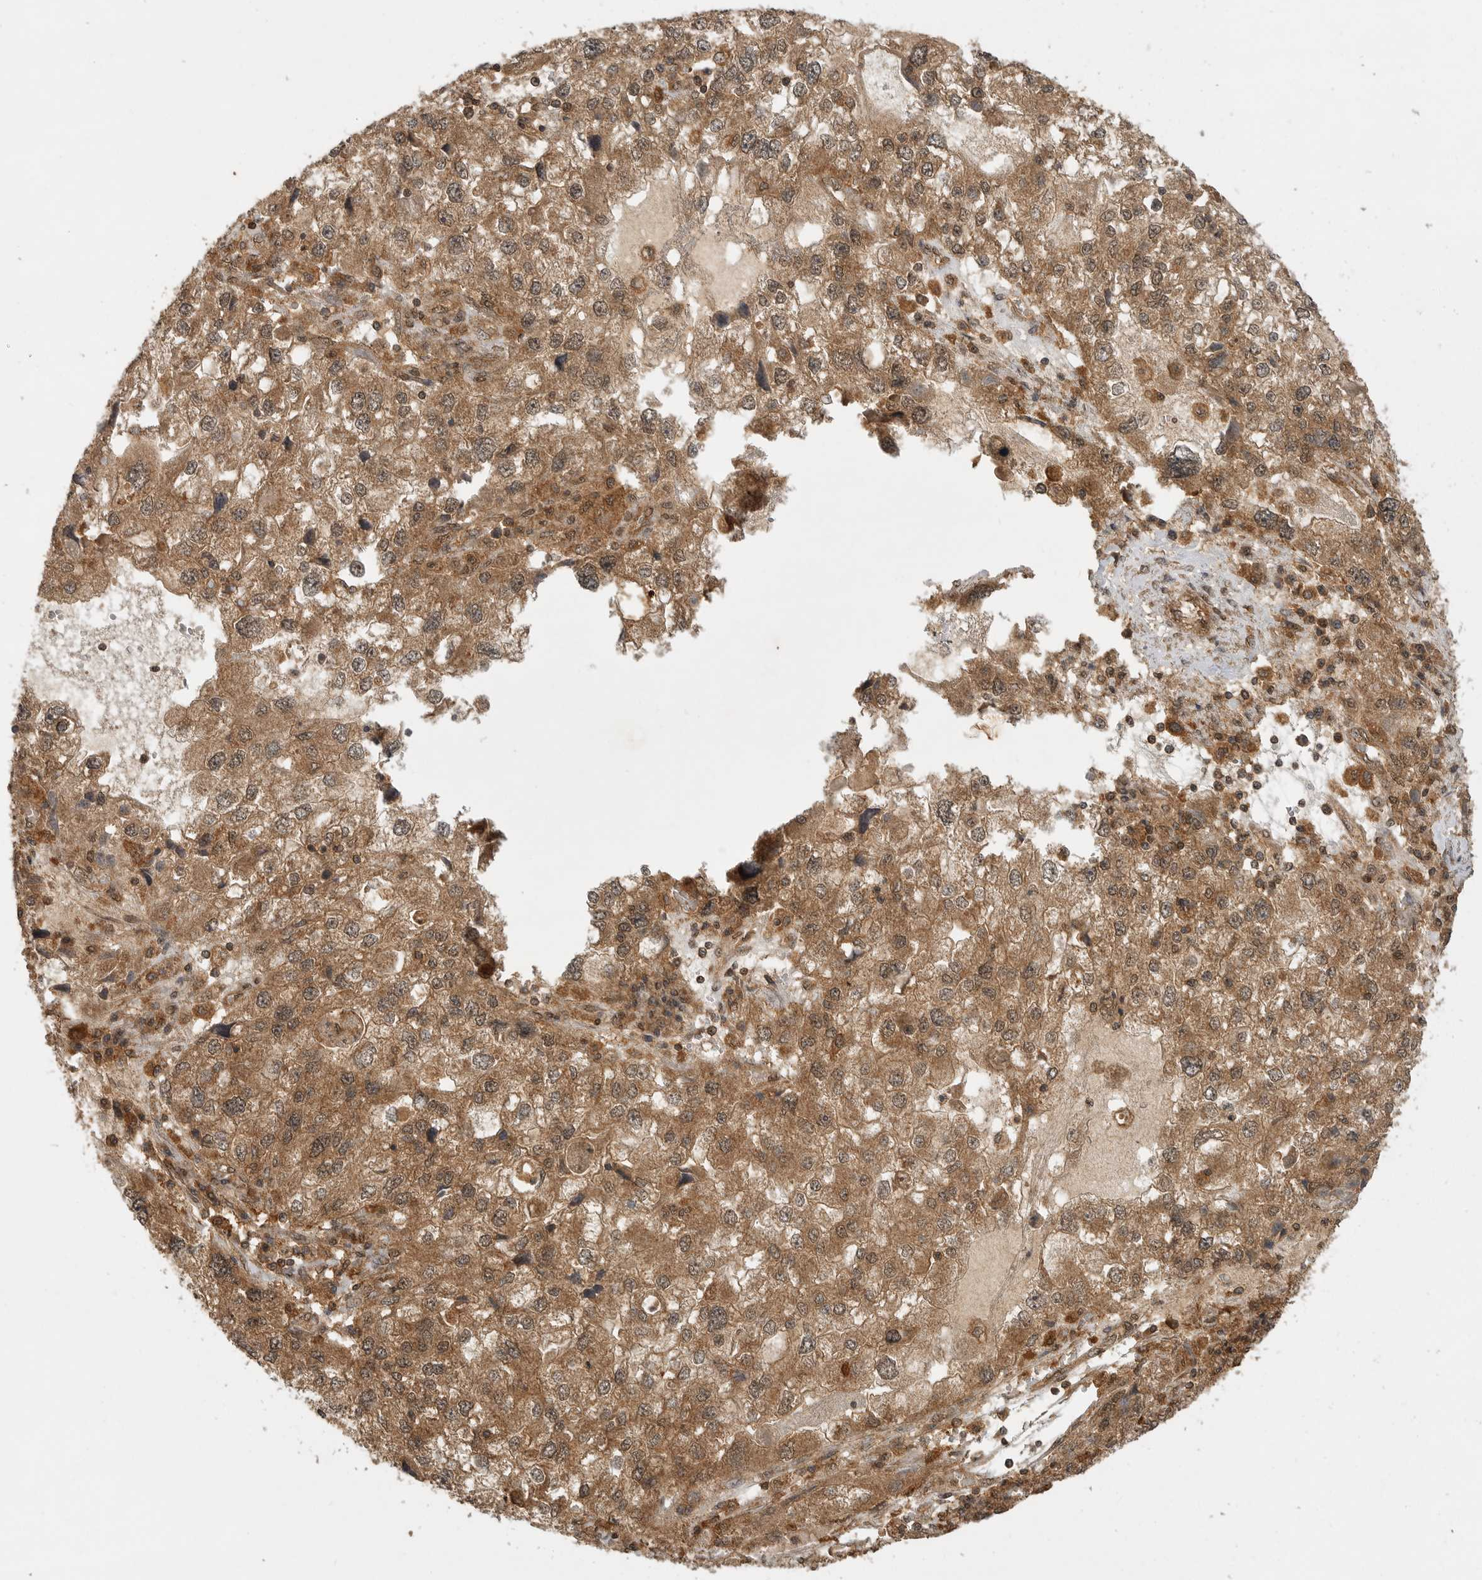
{"staining": {"intensity": "moderate", "quantity": ">75%", "location": "cytoplasmic/membranous,nuclear"}, "tissue": "endometrial cancer", "cell_type": "Tumor cells", "image_type": "cancer", "snomed": [{"axis": "morphology", "description": "Adenocarcinoma, NOS"}, {"axis": "topography", "description": "Endometrium"}], "caption": "High-magnification brightfield microscopy of endometrial cancer (adenocarcinoma) stained with DAB (brown) and counterstained with hematoxylin (blue). tumor cells exhibit moderate cytoplasmic/membranous and nuclear positivity is appreciated in about>75% of cells.", "gene": "ICOSLG", "patient": {"sex": "female", "age": 49}}